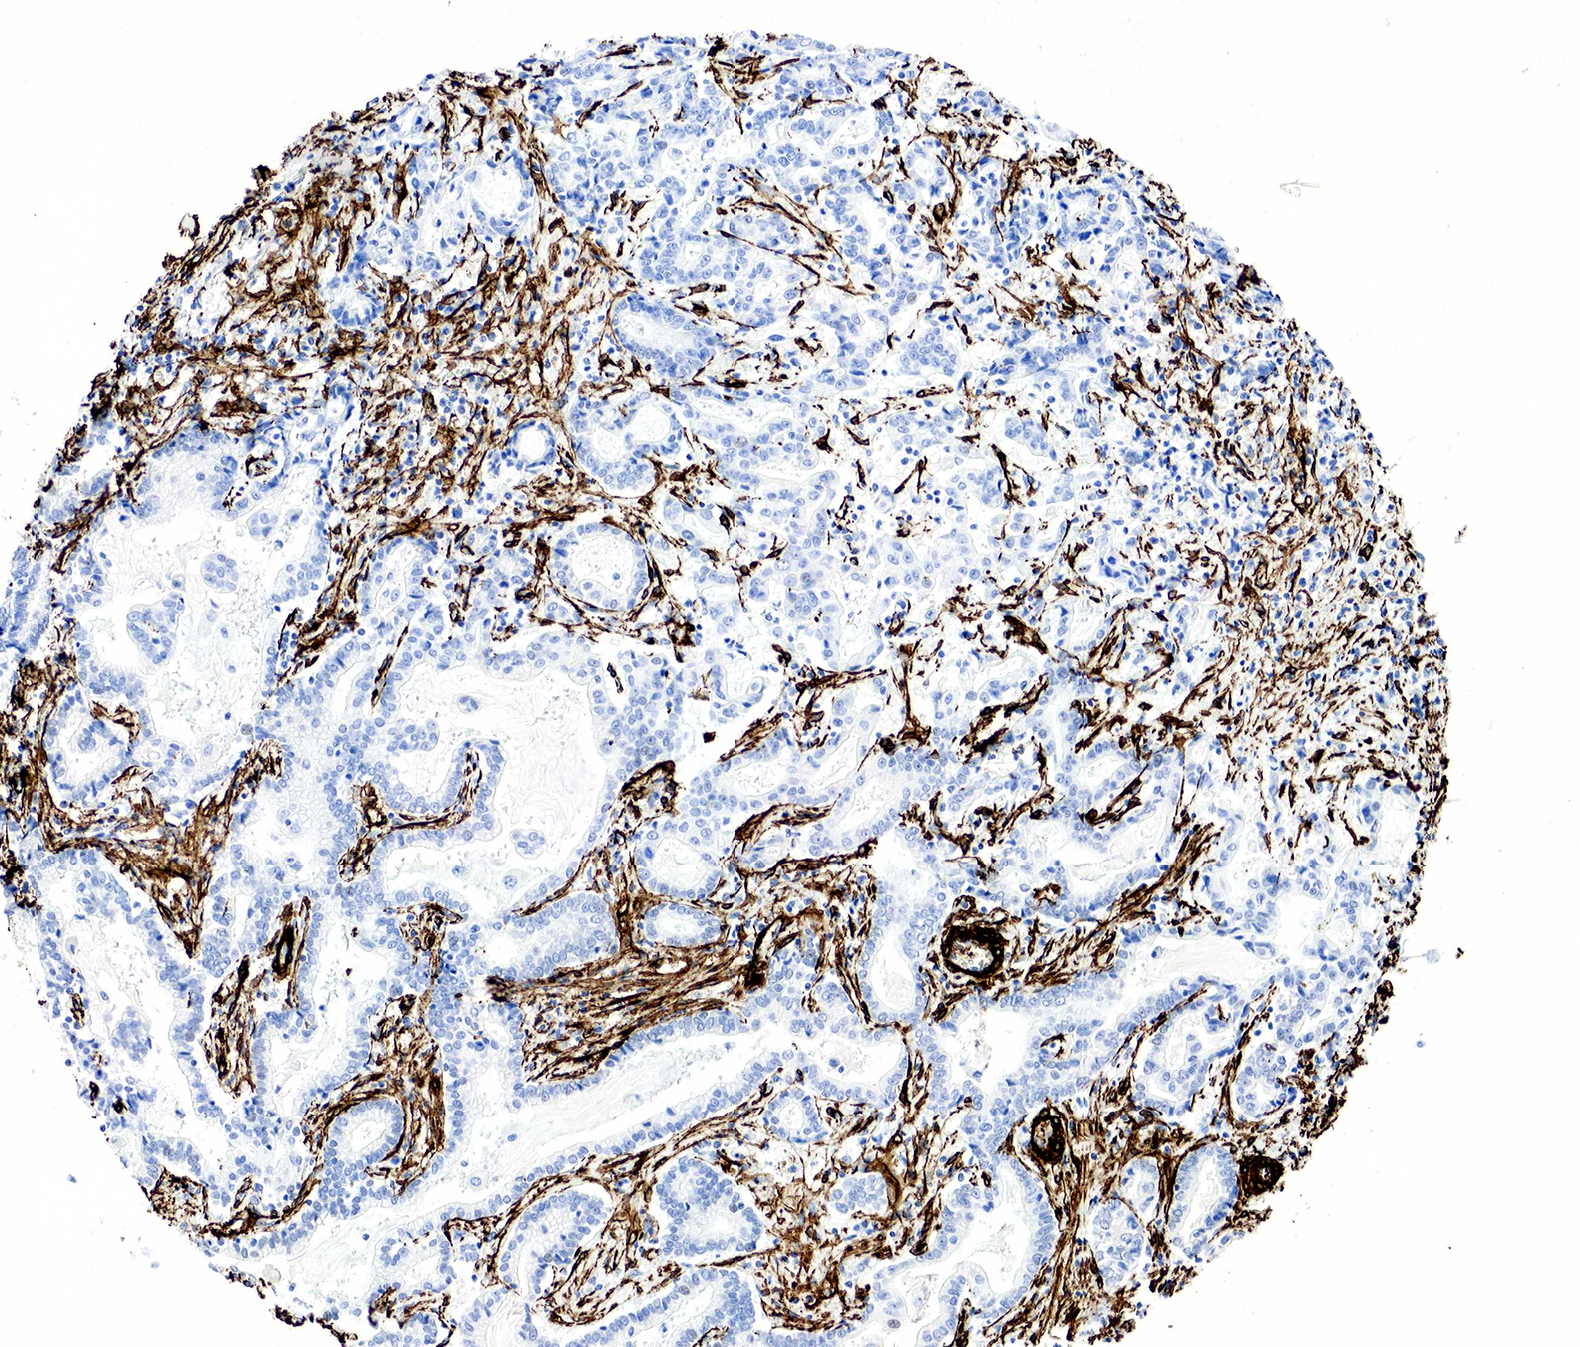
{"staining": {"intensity": "negative", "quantity": "none", "location": "none"}, "tissue": "liver cancer", "cell_type": "Tumor cells", "image_type": "cancer", "snomed": [{"axis": "morphology", "description": "Cholangiocarcinoma"}, {"axis": "topography", "description": "Liver"}], "caption": "The histopathology image displays no staining of tumor cells in liver cancer.", "gene": "ACTA2", "patient": {"sex": "male", "age": 57}}